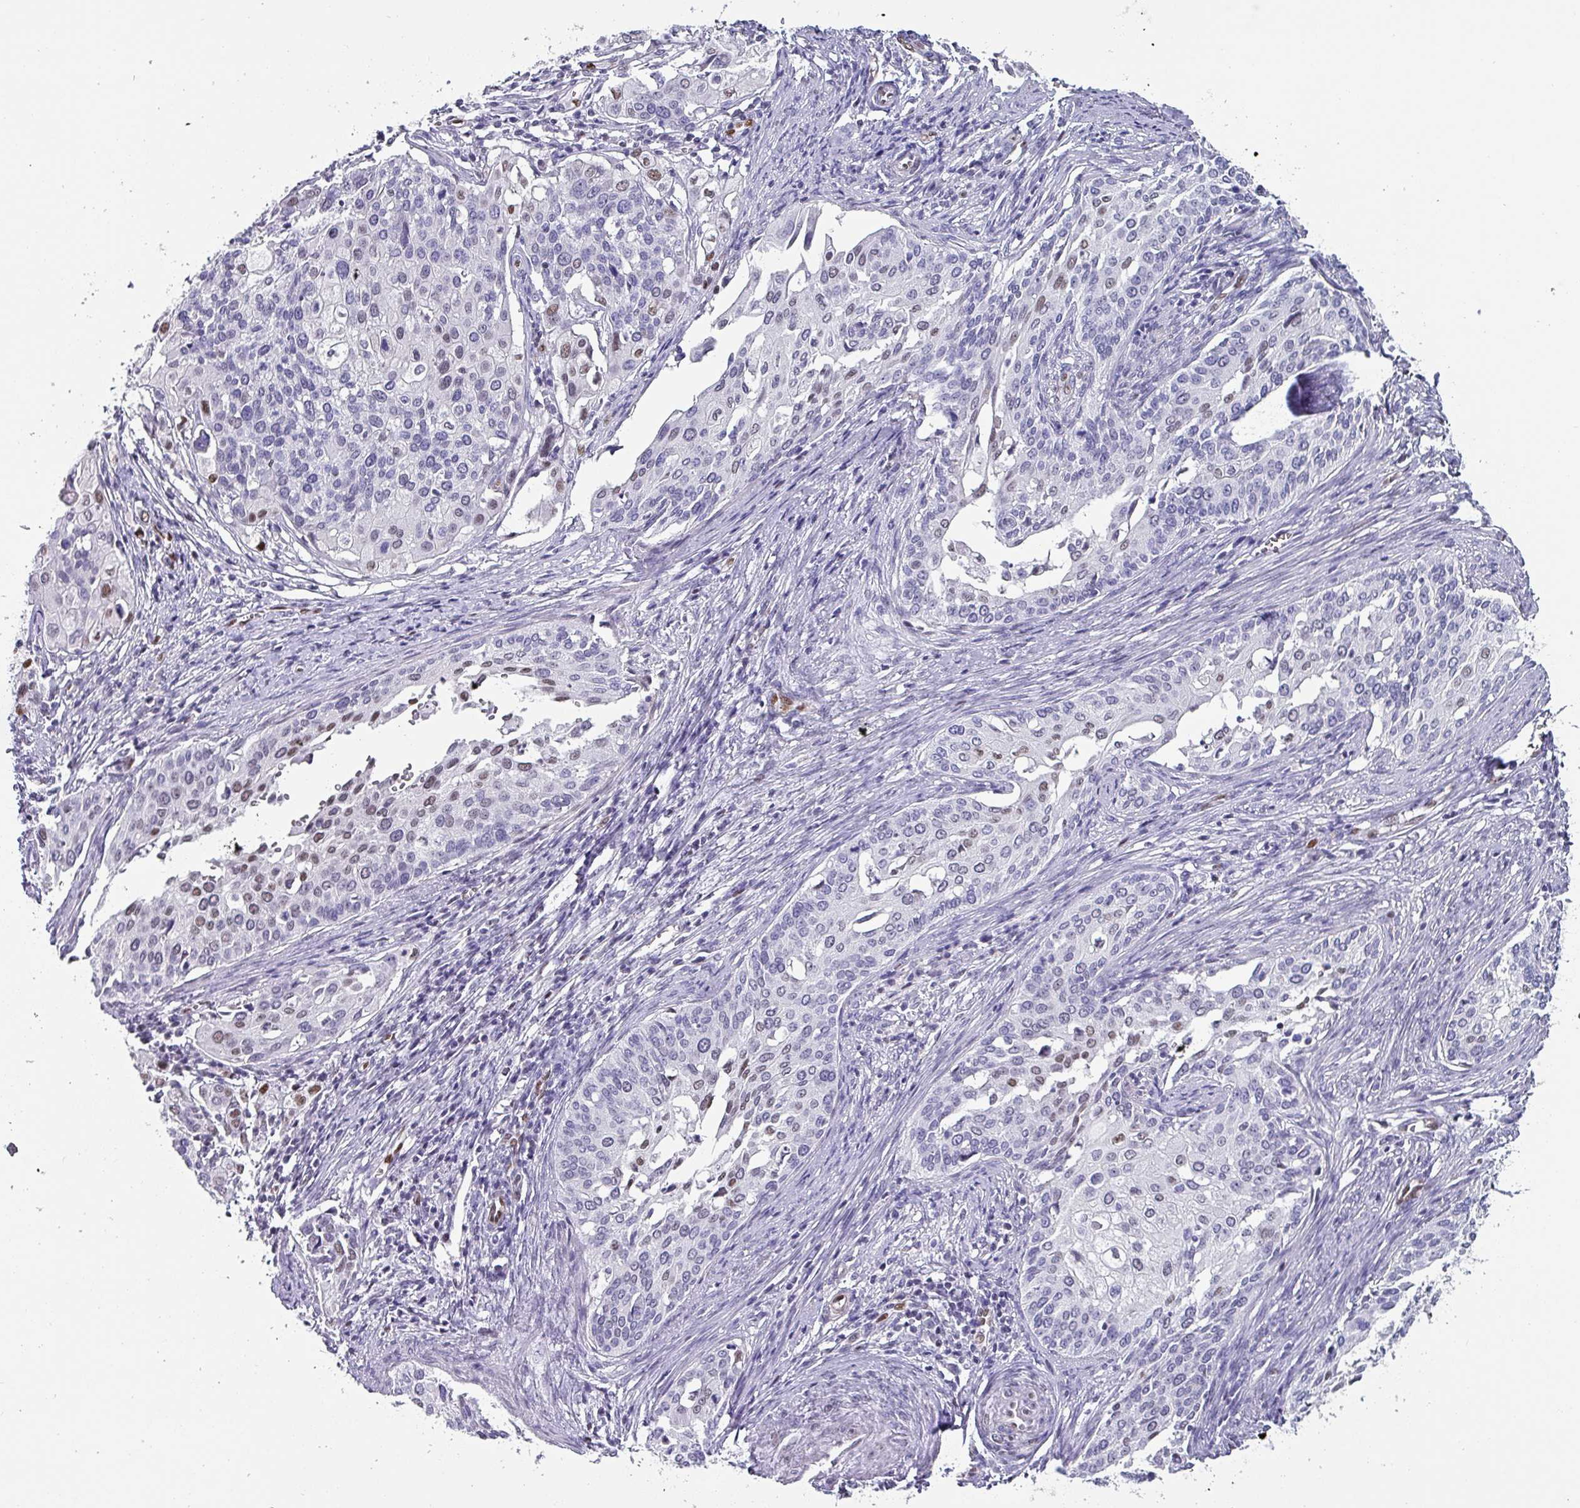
{"staining": {"intensity": "weak", "quantity": "<25%", "location": "nuclear"}, "tissue": "cervical cancer", "cell_type": "Tumor cells", "image_type": "cancer", "snomed": [{"axis": "morphology", "description": "Squamous cell carcinoma, NOS"}, {"axis": "topography", "description": "Cervix"}], "caption": "DAB immunohistochemical staining of human cervical squamous cell carcinoma shows no significant staining in tumor cells.", "gene": "ZNF816-ZNF321P", "patient": {"sex": "female", "age": 44}}